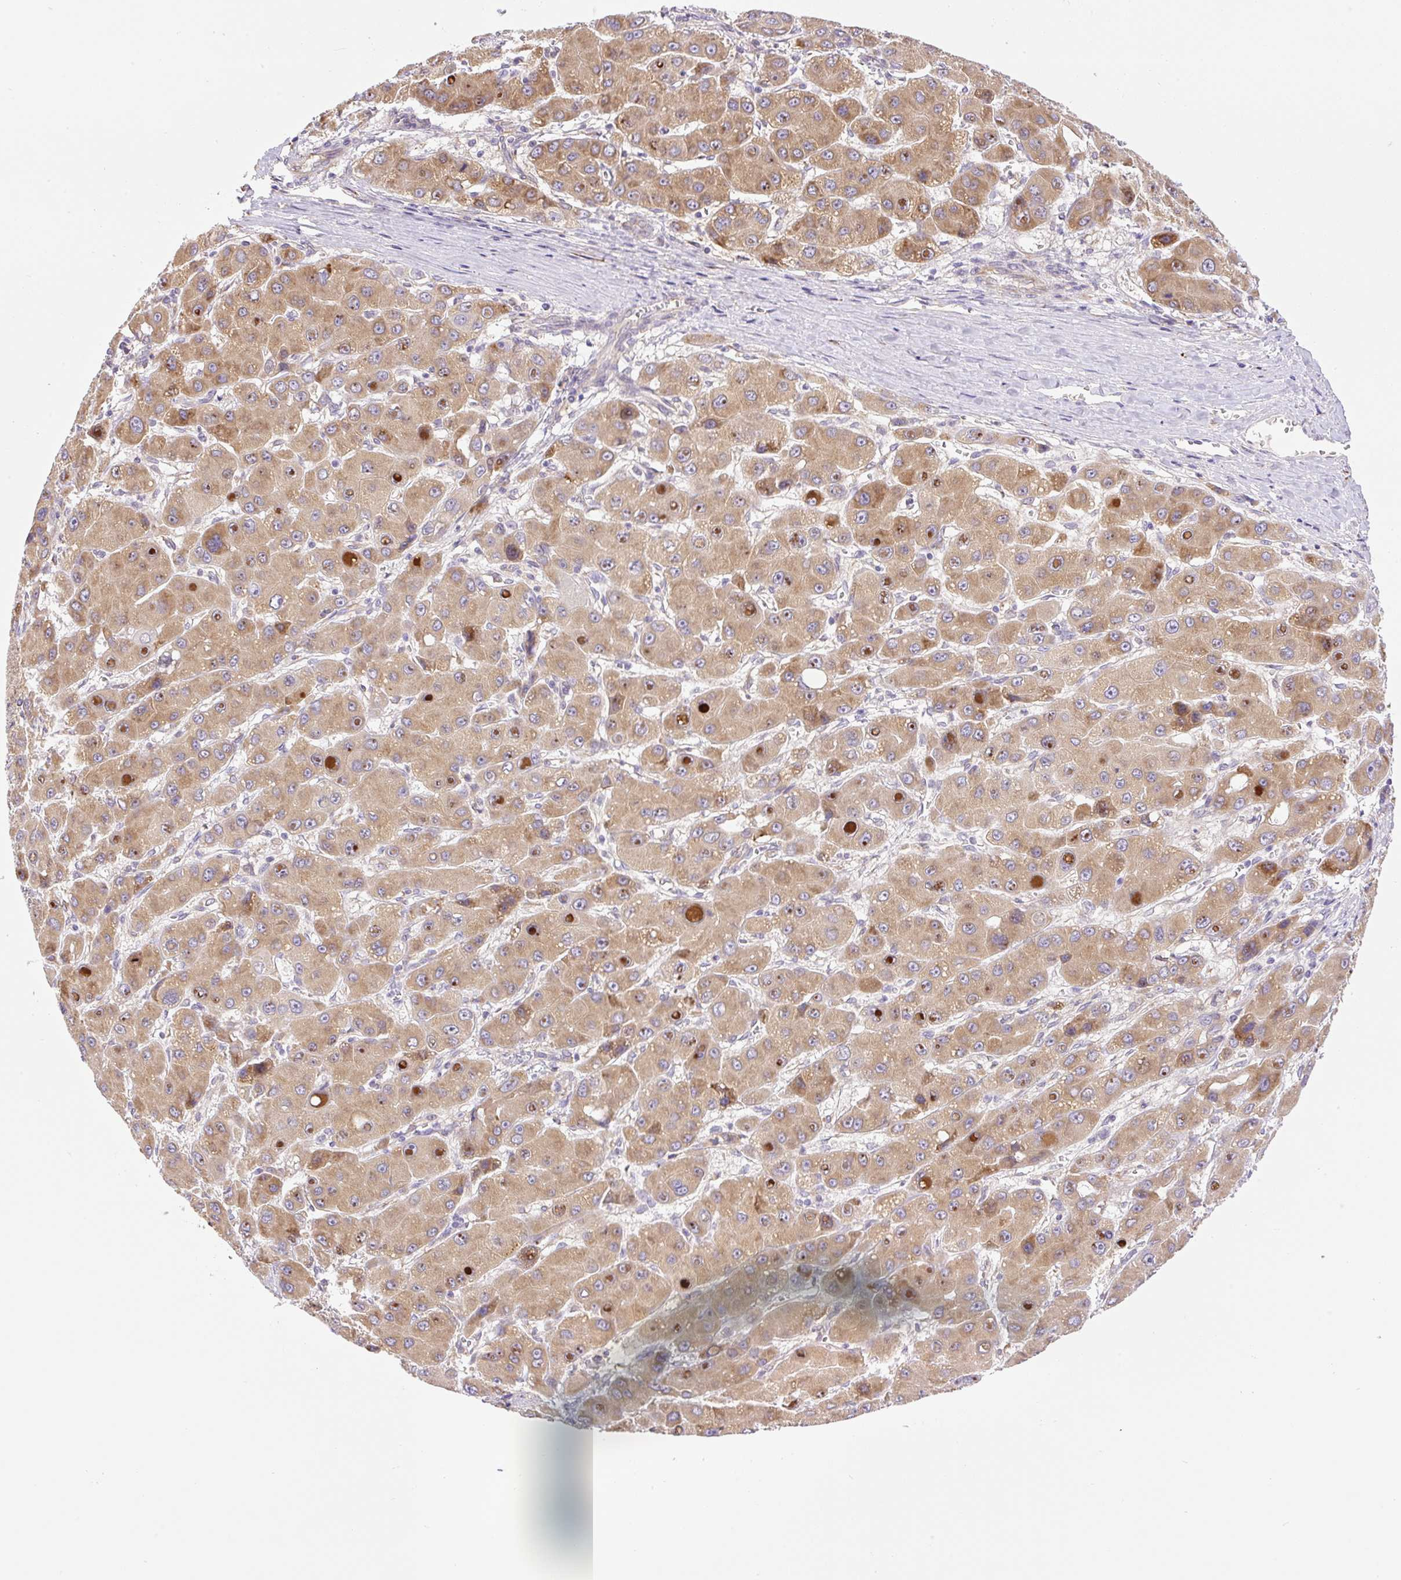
{"staining": {"intensity": "moderate", "quantity": ">75%", "location": "cytoplasmic/membranous"}, "tissue": "liver cancer", "cell_type": "Tumor cells", "image_type": "cancer", "snomed": [{"axis": "morphology", "description": "Carcinoma, Hepatocellular, NOS"}, {"axis": "topography", "description": "Liver"}], "caption": "A medium amount of moderate cytoplasmic/membranous positivity is present in approximately >75% of tumor cells in liver cancer (hepatocellular carcinoma) tissue. Using DAB (3,3'-diaminobenzidine) (brown) and hematoxylin (blue) stains, captured at high magnification using brightfield microscopy.", "gene": "POFUT1", "patient": {"sex": "male", "age": 55}}